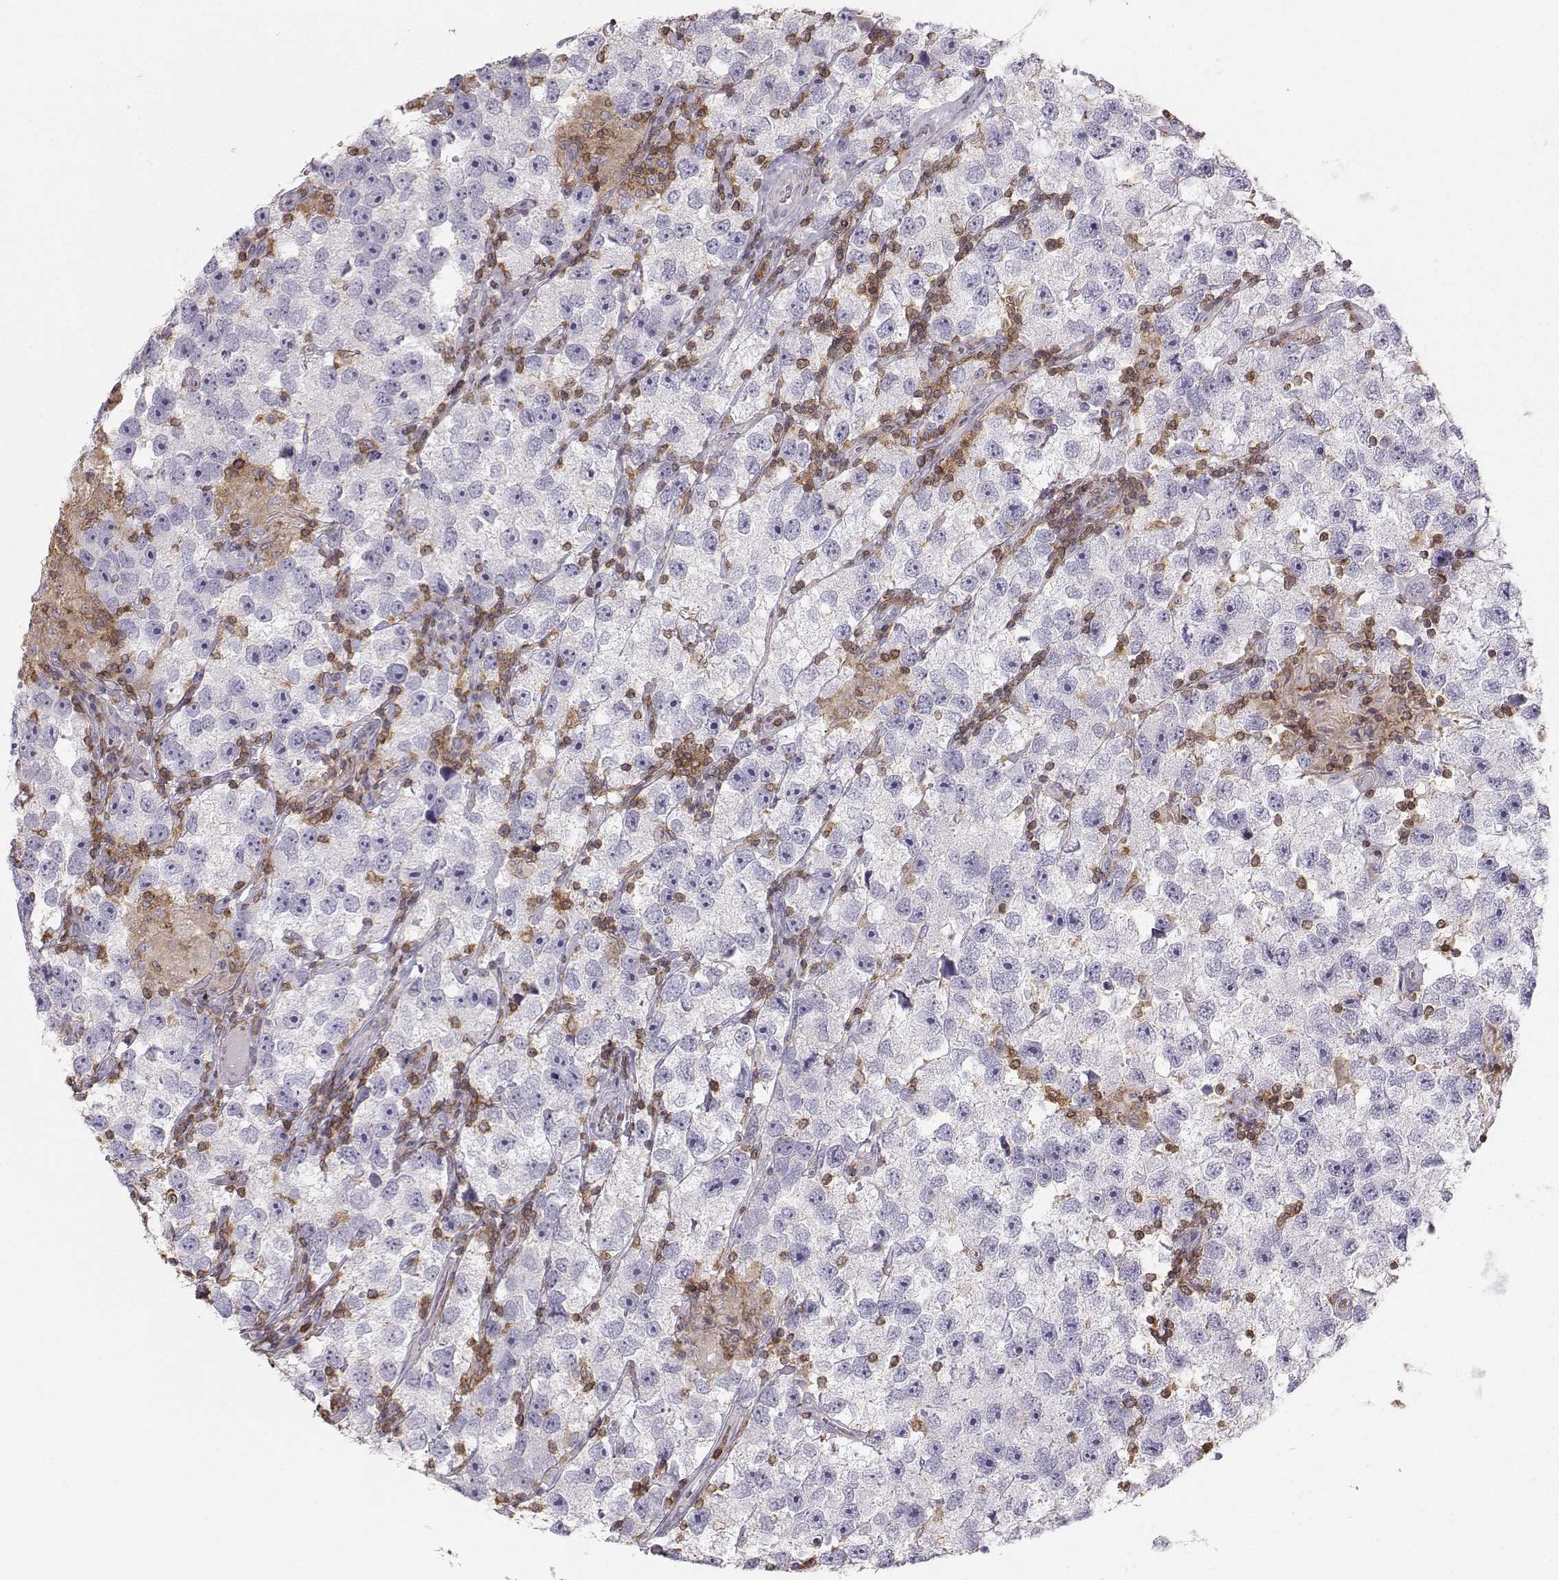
{"staining": {"intensity": "negative", "quantity": "none", "location": "none"}, "tissue": "testis cancer", "cell_type": "Tumor cells", "image_type": "cancer", "snomed": [{"axis": "morphology", "description": "Seminoma, NOS"}, {"axis": "topography", "description": "Testis"}], "caption": "The image demonstrates no significant staining in tumor cells of testis cancer (seminoma).", "gene": "ZBTB32", "patient": {"sex": "male", "age": 26}}